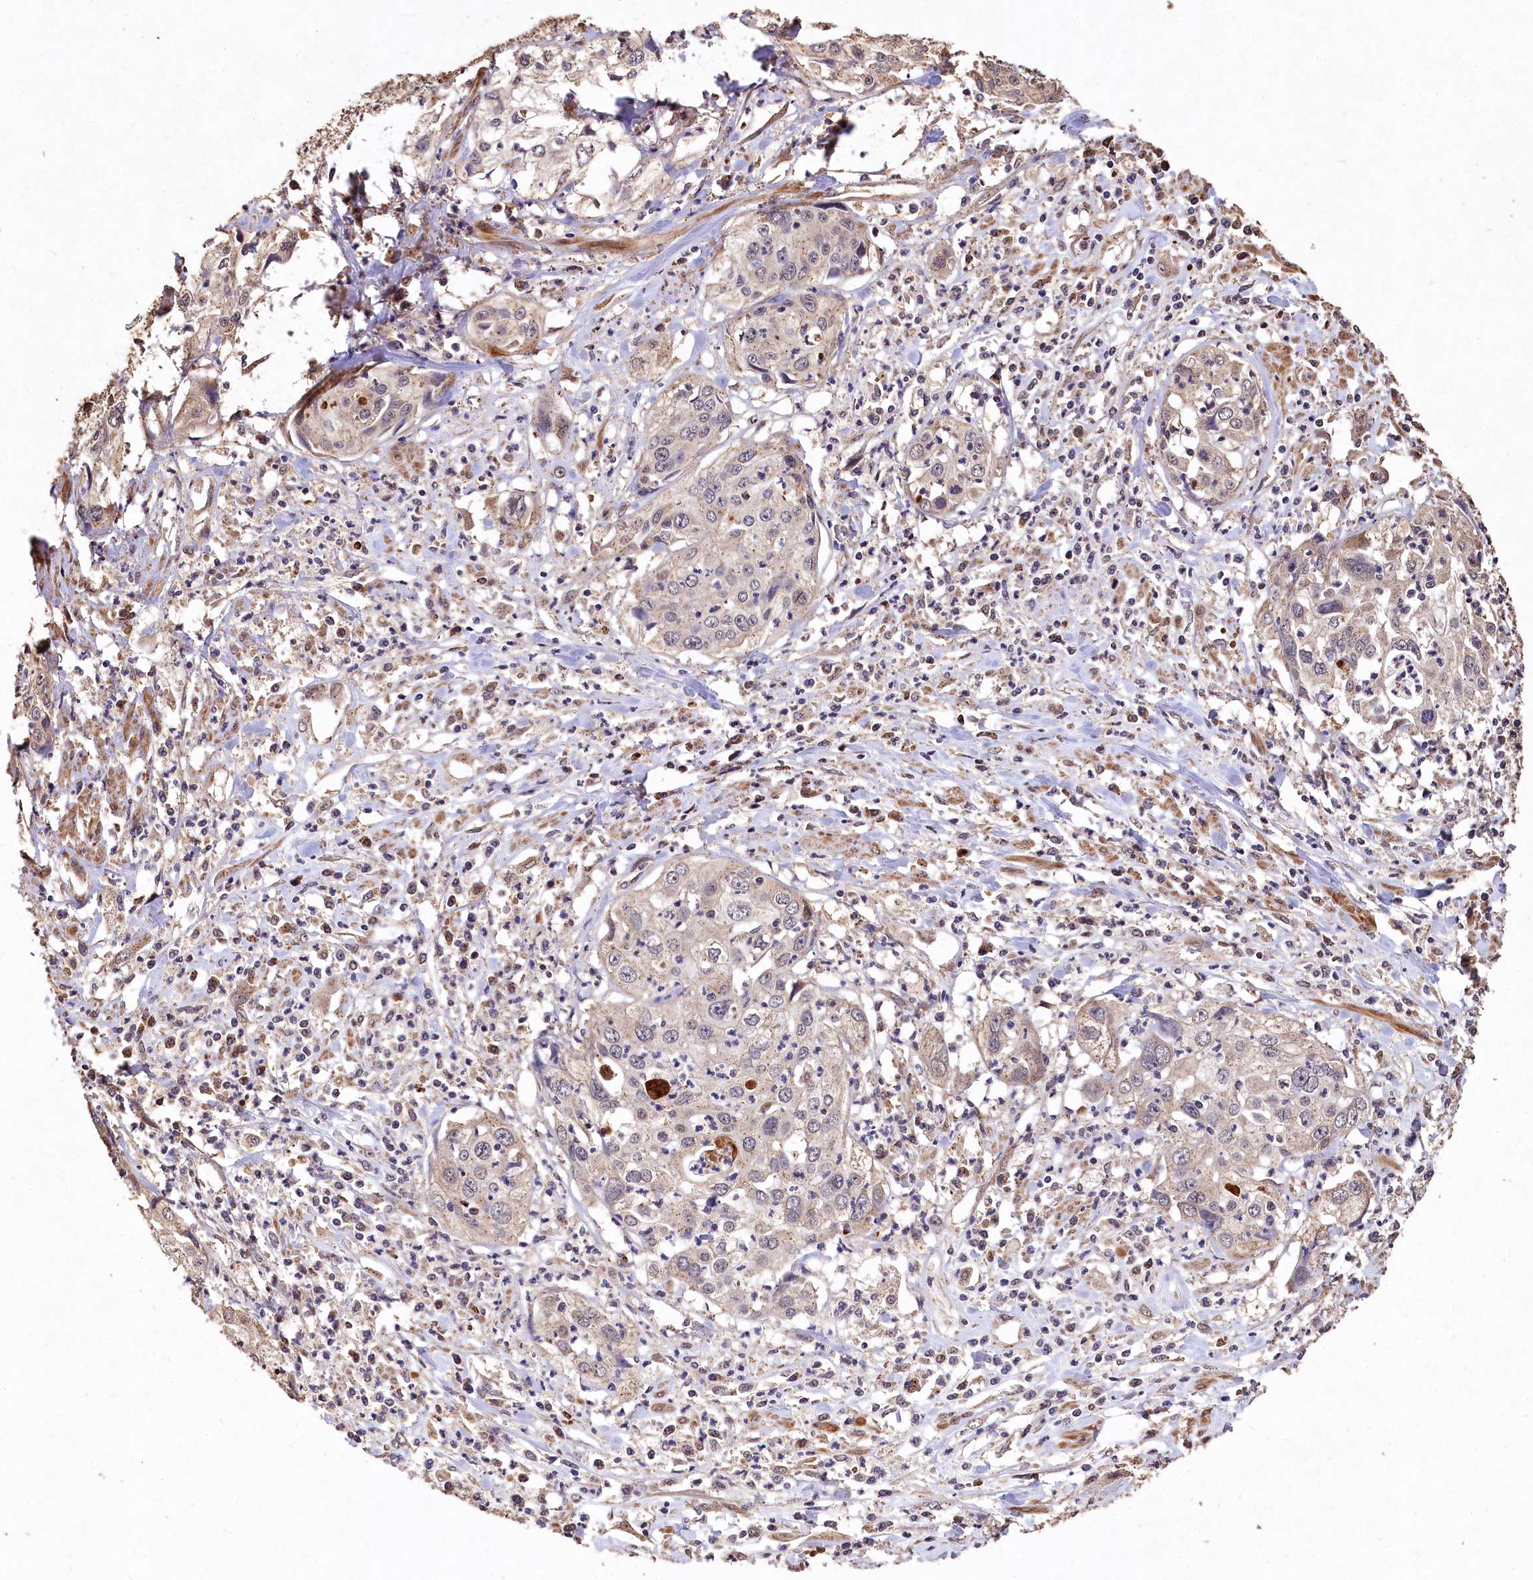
{"staining": {"intensity": "weak", "quantity": "<25%", "location": "cytoplasmic/membranous"}, "tissue": "cervical cancer", "cell_type": "Tumor cells", "image_type": "cancer", "snomed": [{"axis": "morphology", "description": "Squamous cell carcinoma, NOS"}, {"axis": "topography", "description": "Cervix"}], "caption": "The photomicrograph shows no staining of tumor cells in cervical cancer.", "gene": "LSM4", "patient": {"sex": "female", "age": 31}}